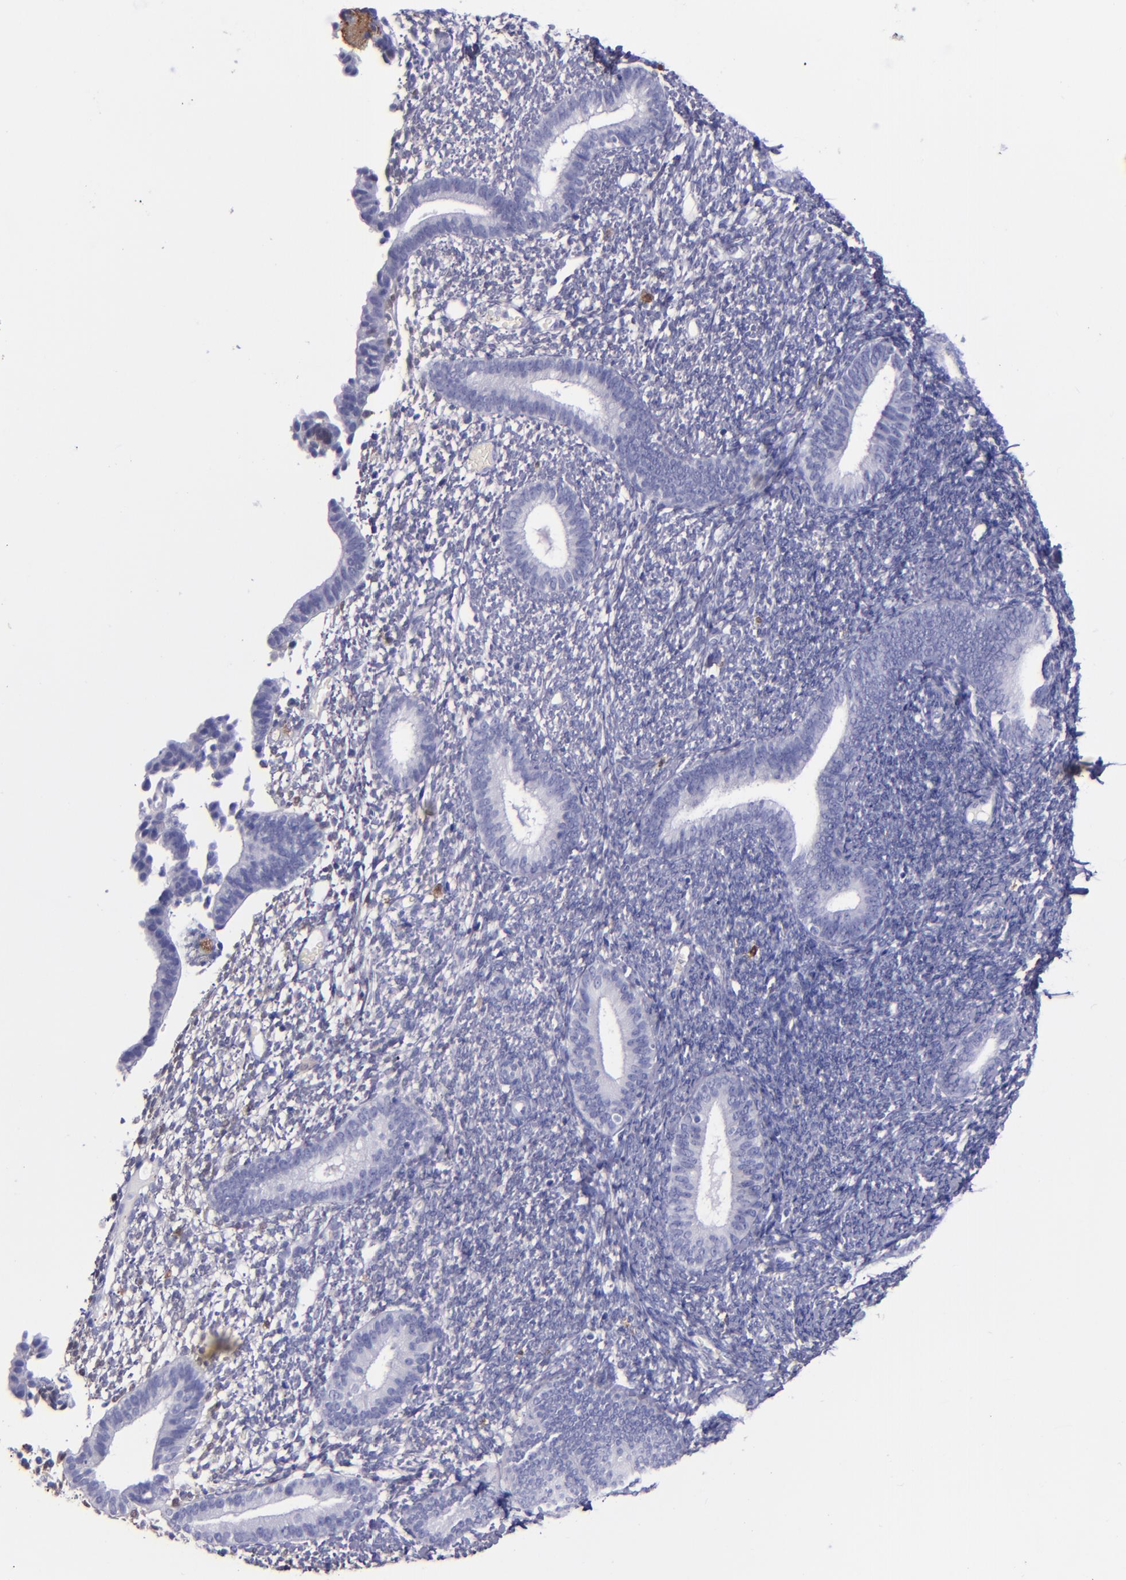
{"staining": {"intensity": "strong", "quantity": "<25%", "location": "cytoplasmic/membranous"}, "tissue": "endometrium", "cell_type": "Cells in endometrial stroma", "image_type": "normal", "snomed": [{"axis": "morphology", "description": "Normal tissue, NOS"}, {"axis": "topography", "description": "Smooth muscle"}, {"axis": "topography", "description": "Endometrium"}], "caption": "Cells in endometrial stroma exhibit medium levels of strong cytoplasmic/membranous staining in about <25% of cells in unremarkable endometrium.", "gene": "F13A1", "patient": {"sex": "female", "age": 57}}